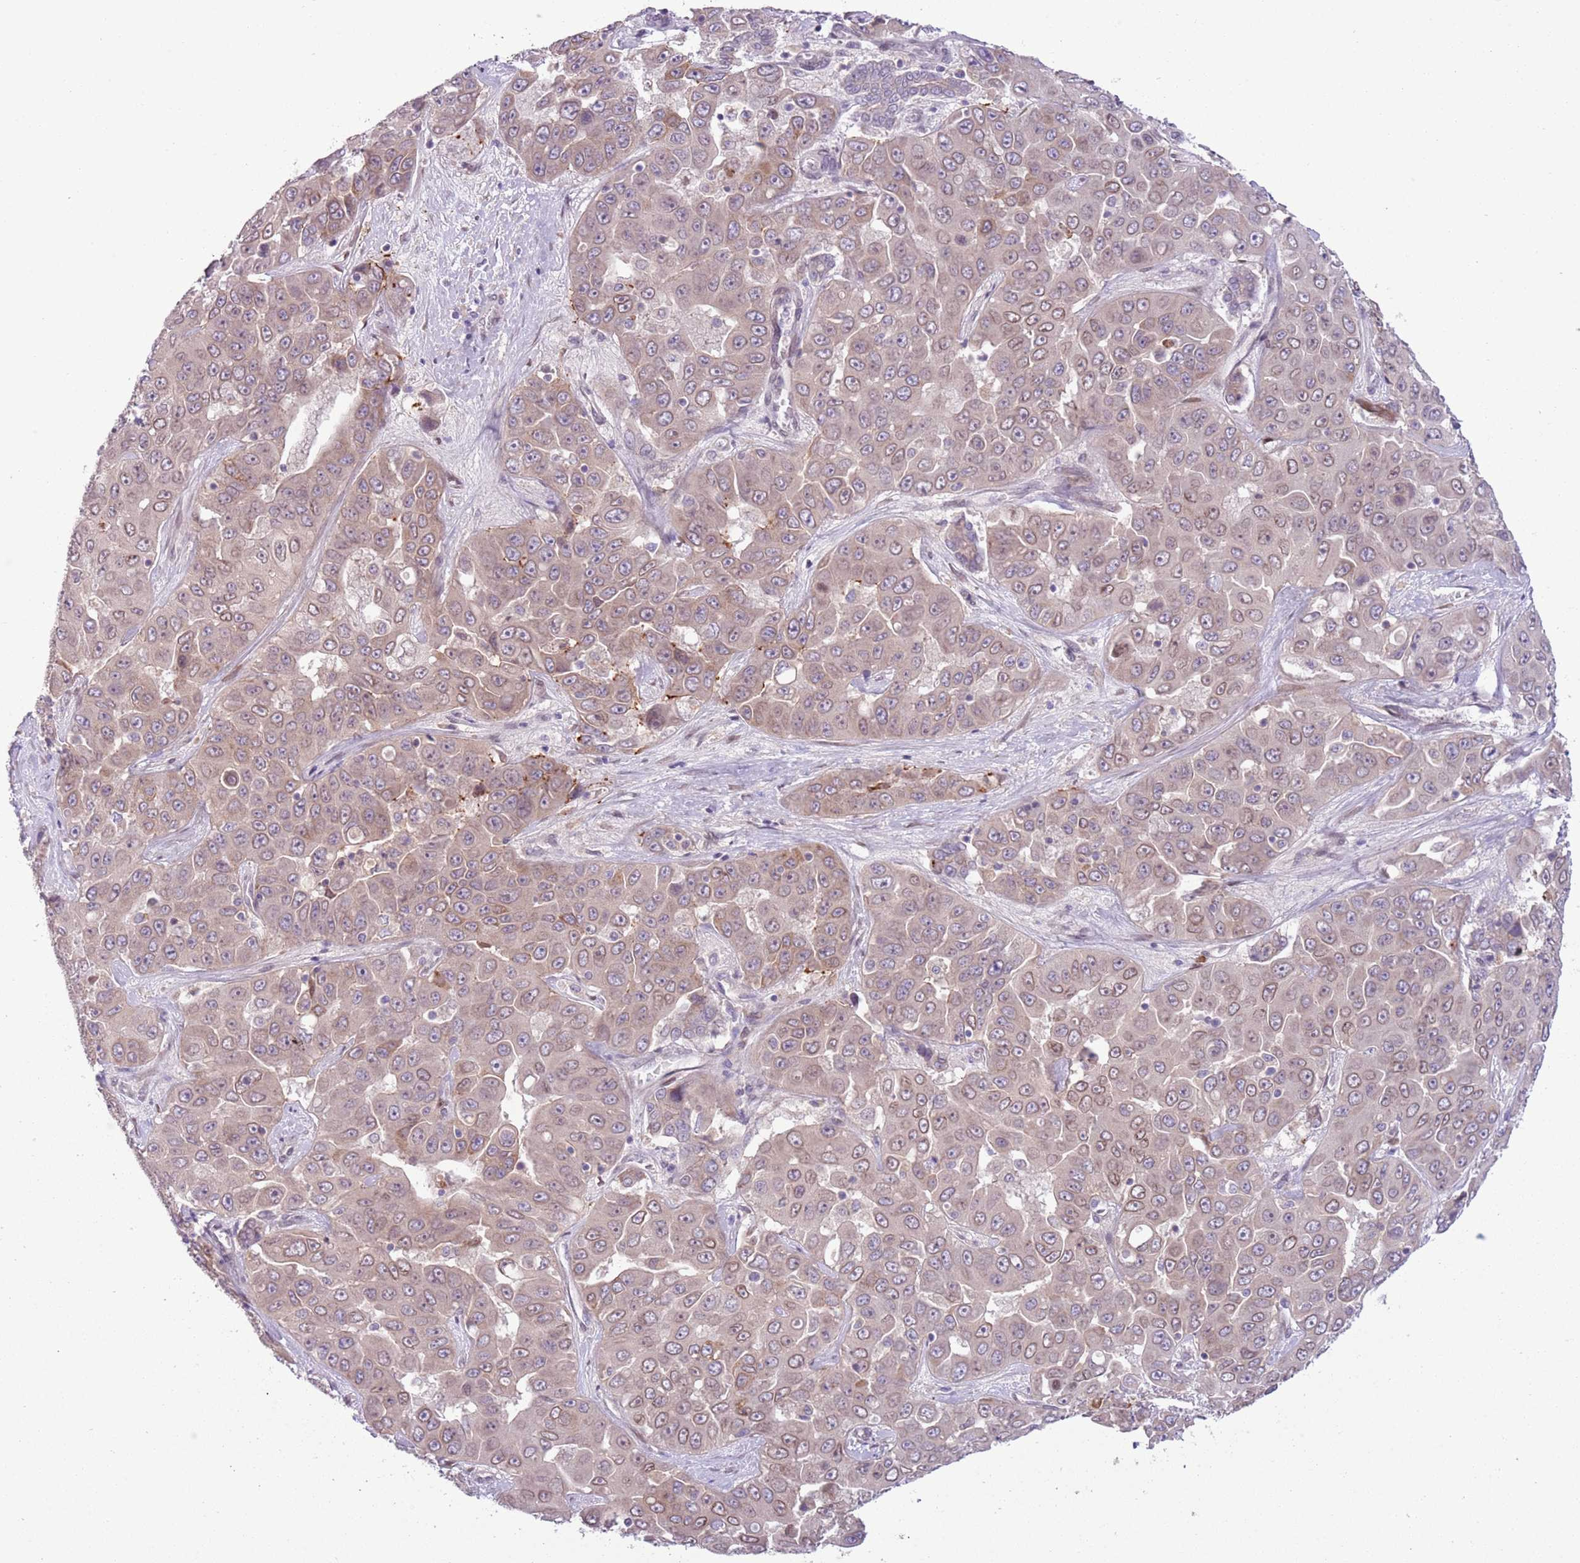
{"staining": {"intensity": "weak", "quantity": ">75%", "location": "cytoplasmic/membranous"}, "tissue": "liver cancer", "cell_type": "Tumor cells", "image_type": "cancer", "snomed": [{"axis": "morphology", "description": "Cholangiocarcinoma"}, {"axis": "topography", "description": "Liver"}], "caption": "Immunohistochemical staining of liver cancer exhibits weak cytoplasmic/membranous protein positivity in approximately >75% of tumor cells.", "gene": "CCND2", "patient": {"sex": "female", "age": 52}}